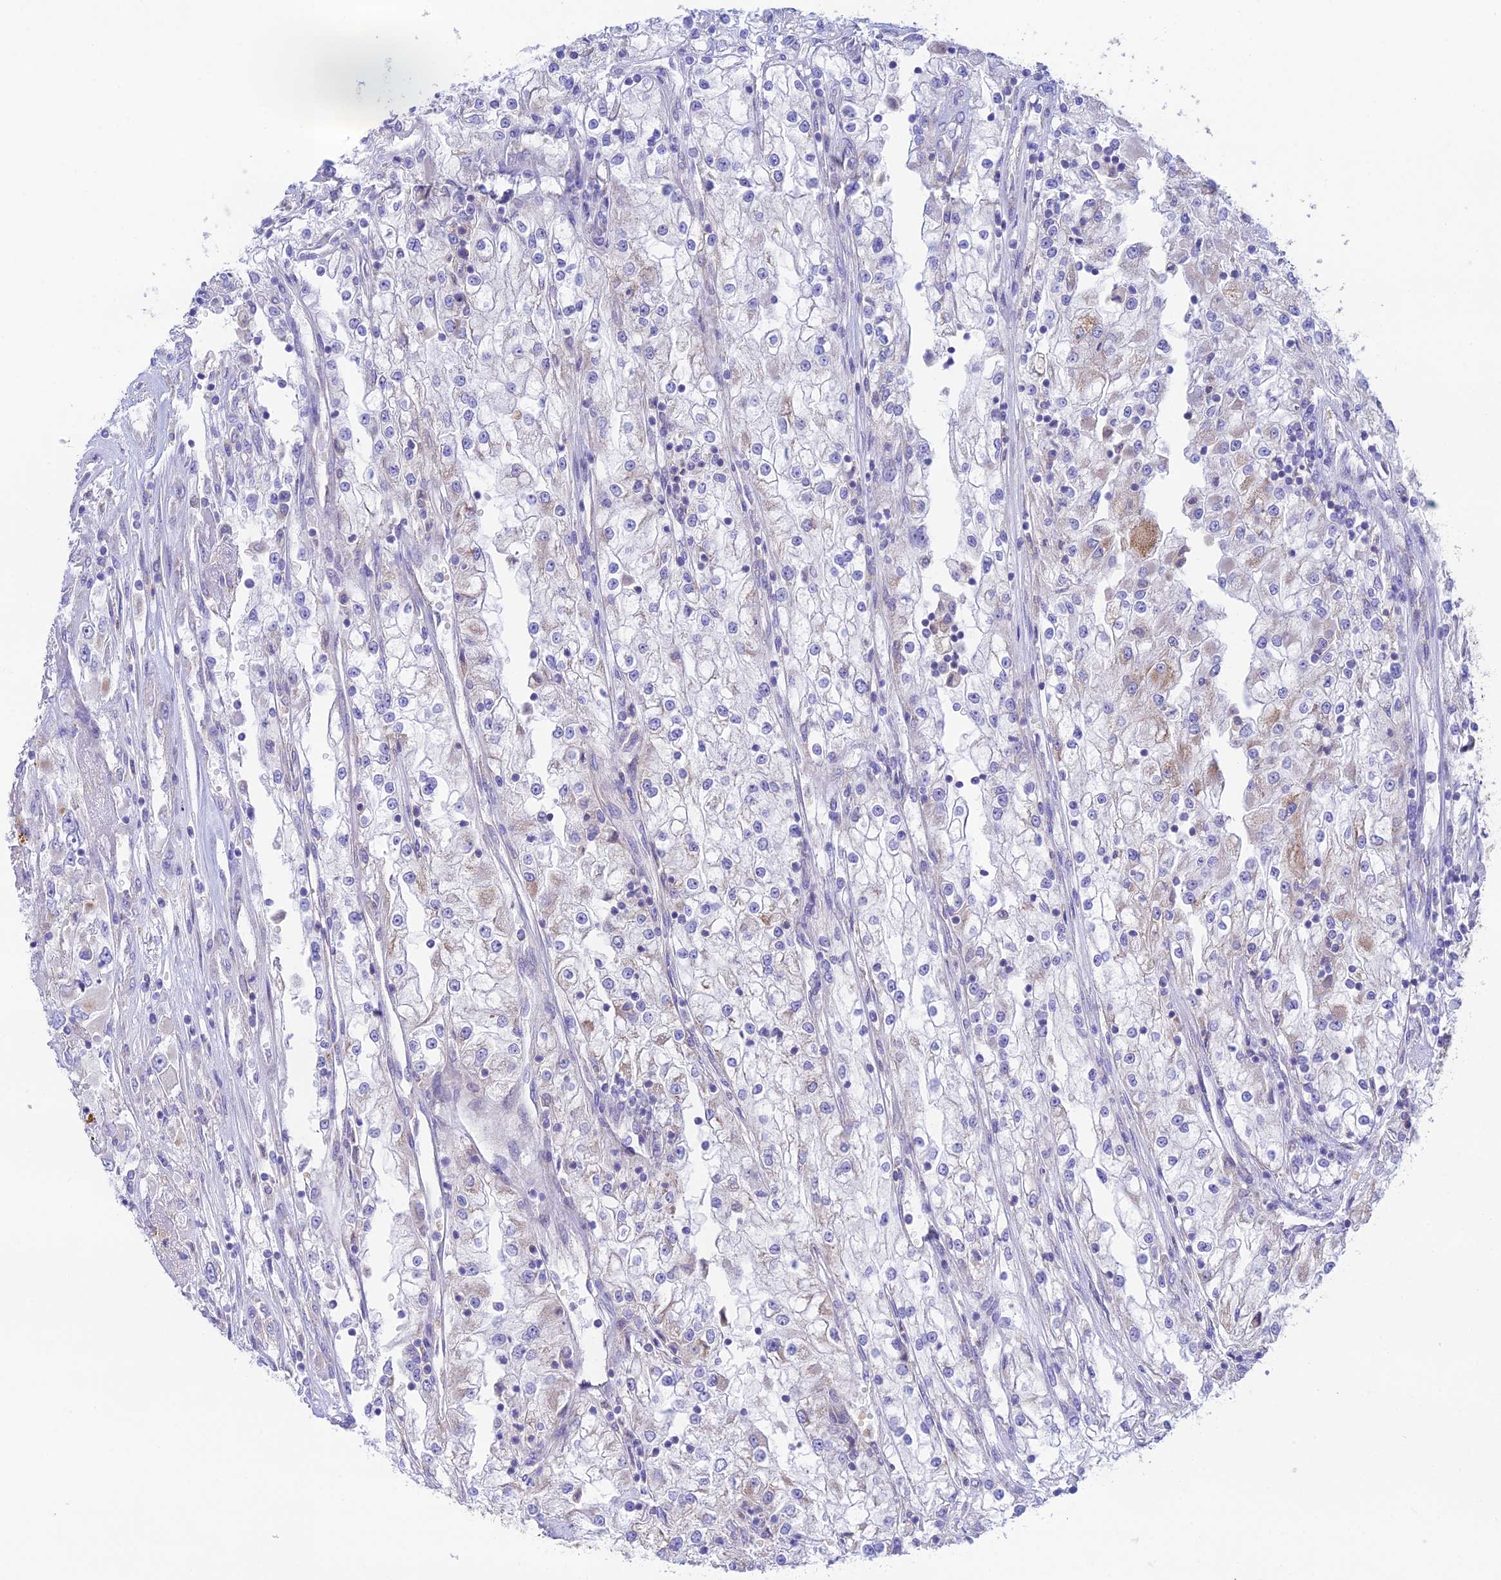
{"staining": {"intensity": "weak", "quantity": "<25%", "location": "cytoplasmic/membranous"}, "tissue": "renal cancer", "cell_type": "Tumor cells", "image_type": "cancer", "snomed": [{"axis": "morphology", "description": "Adenocarcinoma, NOS"}, {"axis": "topography", "description": "Kidney"}], "caption": "A micrograph of human renal adenocarcinoma is negative for staining in tumor cells. (DAB (3,3'-diaminobenzidine) immunohistochemistry (IHC) visualized using brightfield microscopy, high magnification).", "gene": "HSDL2", "patient": {"sex": "female", "age": 52}}